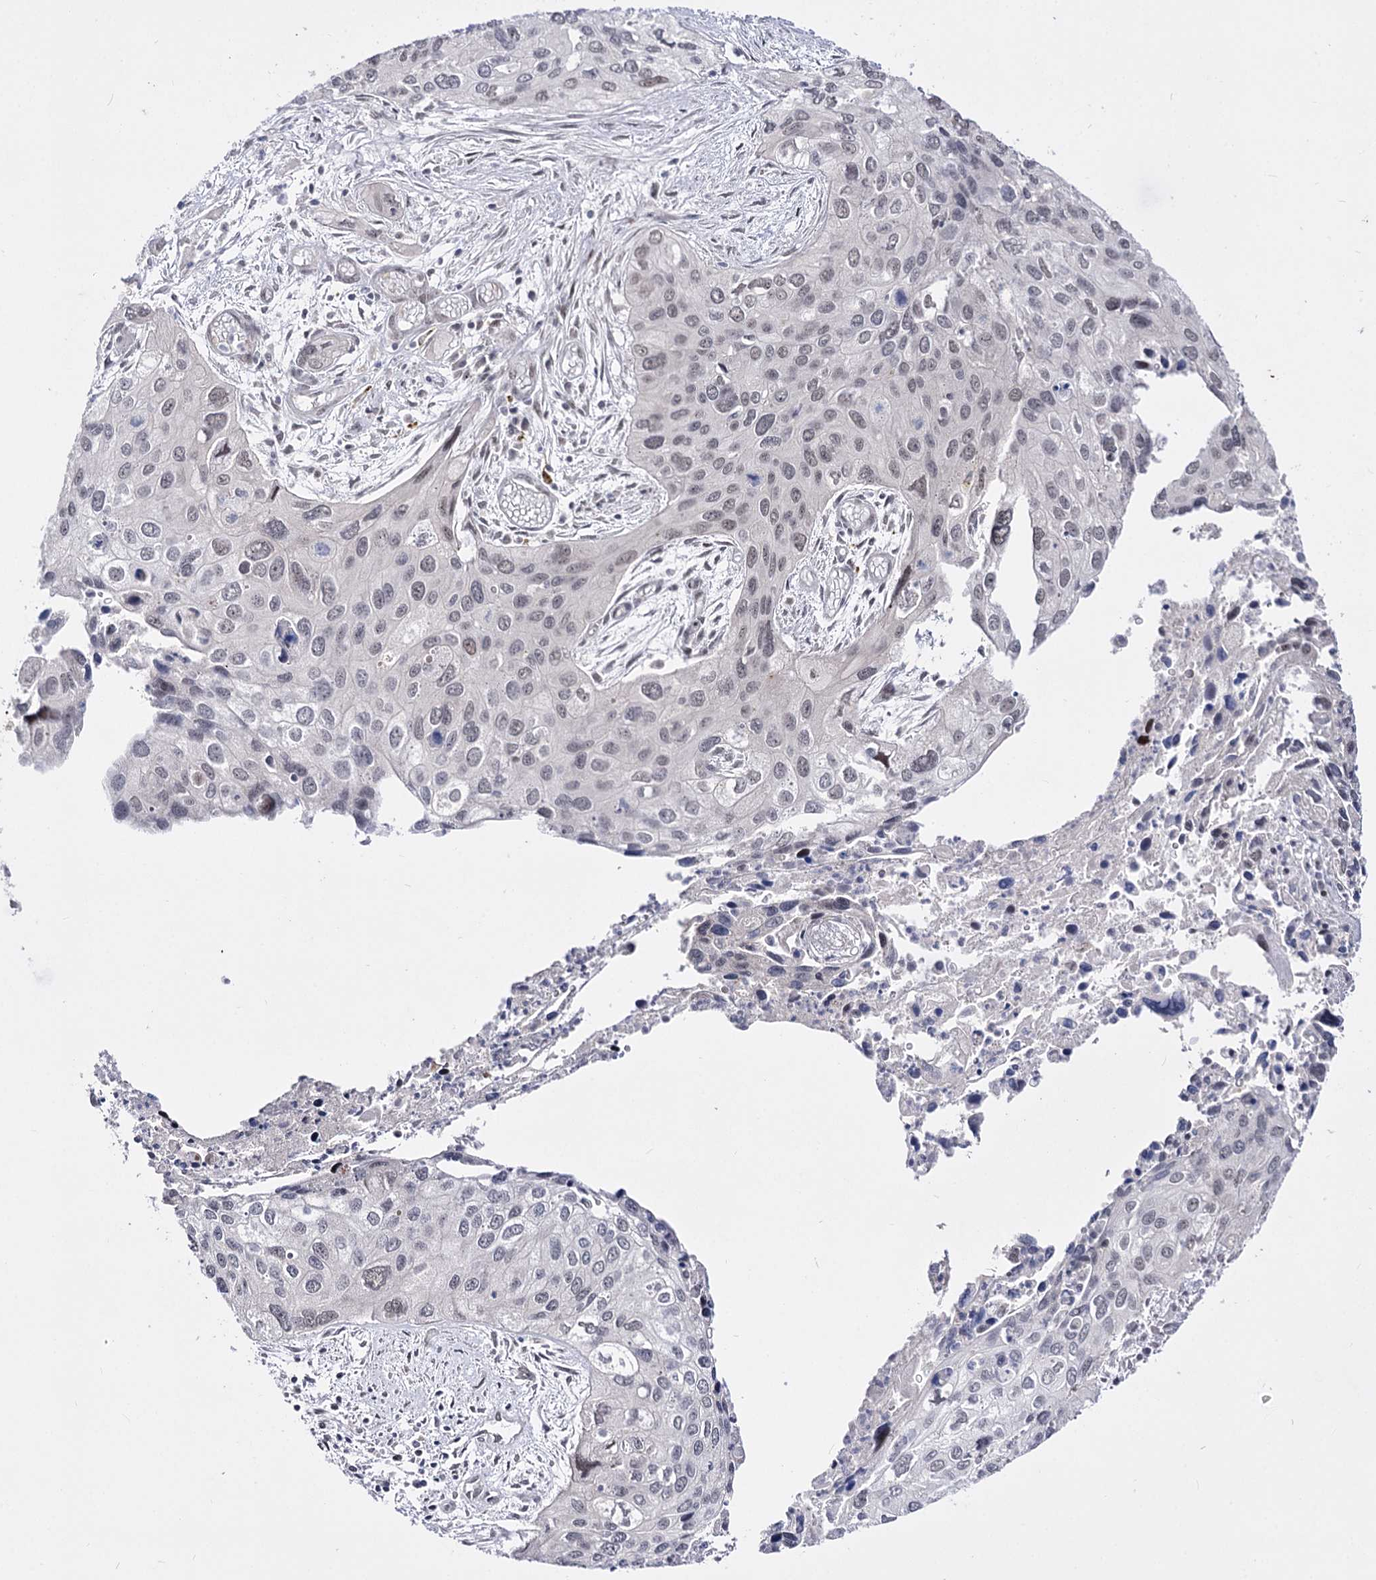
{"staining": {"intensity": "weak", "quantity": "25%-75%", "location": "nuclear"}, "tissue": "cervical cancer", "cell_type": "Tumor cells", "image_type": "cancer", "snomed": [{"axis": "morphology", "description": "Squamous cell carcinoma, NOS"}, {"axis": "topography", "description": "Cervix"}], "caption": "Brown immunohistochemical staining in human cervical cancer (squamous cell carcinoma) reveals weak nuclear positivity in about 25%-75% of tumor cells.", "gene": "STOX1", "patient": {"sex": "female", "age": 55}}